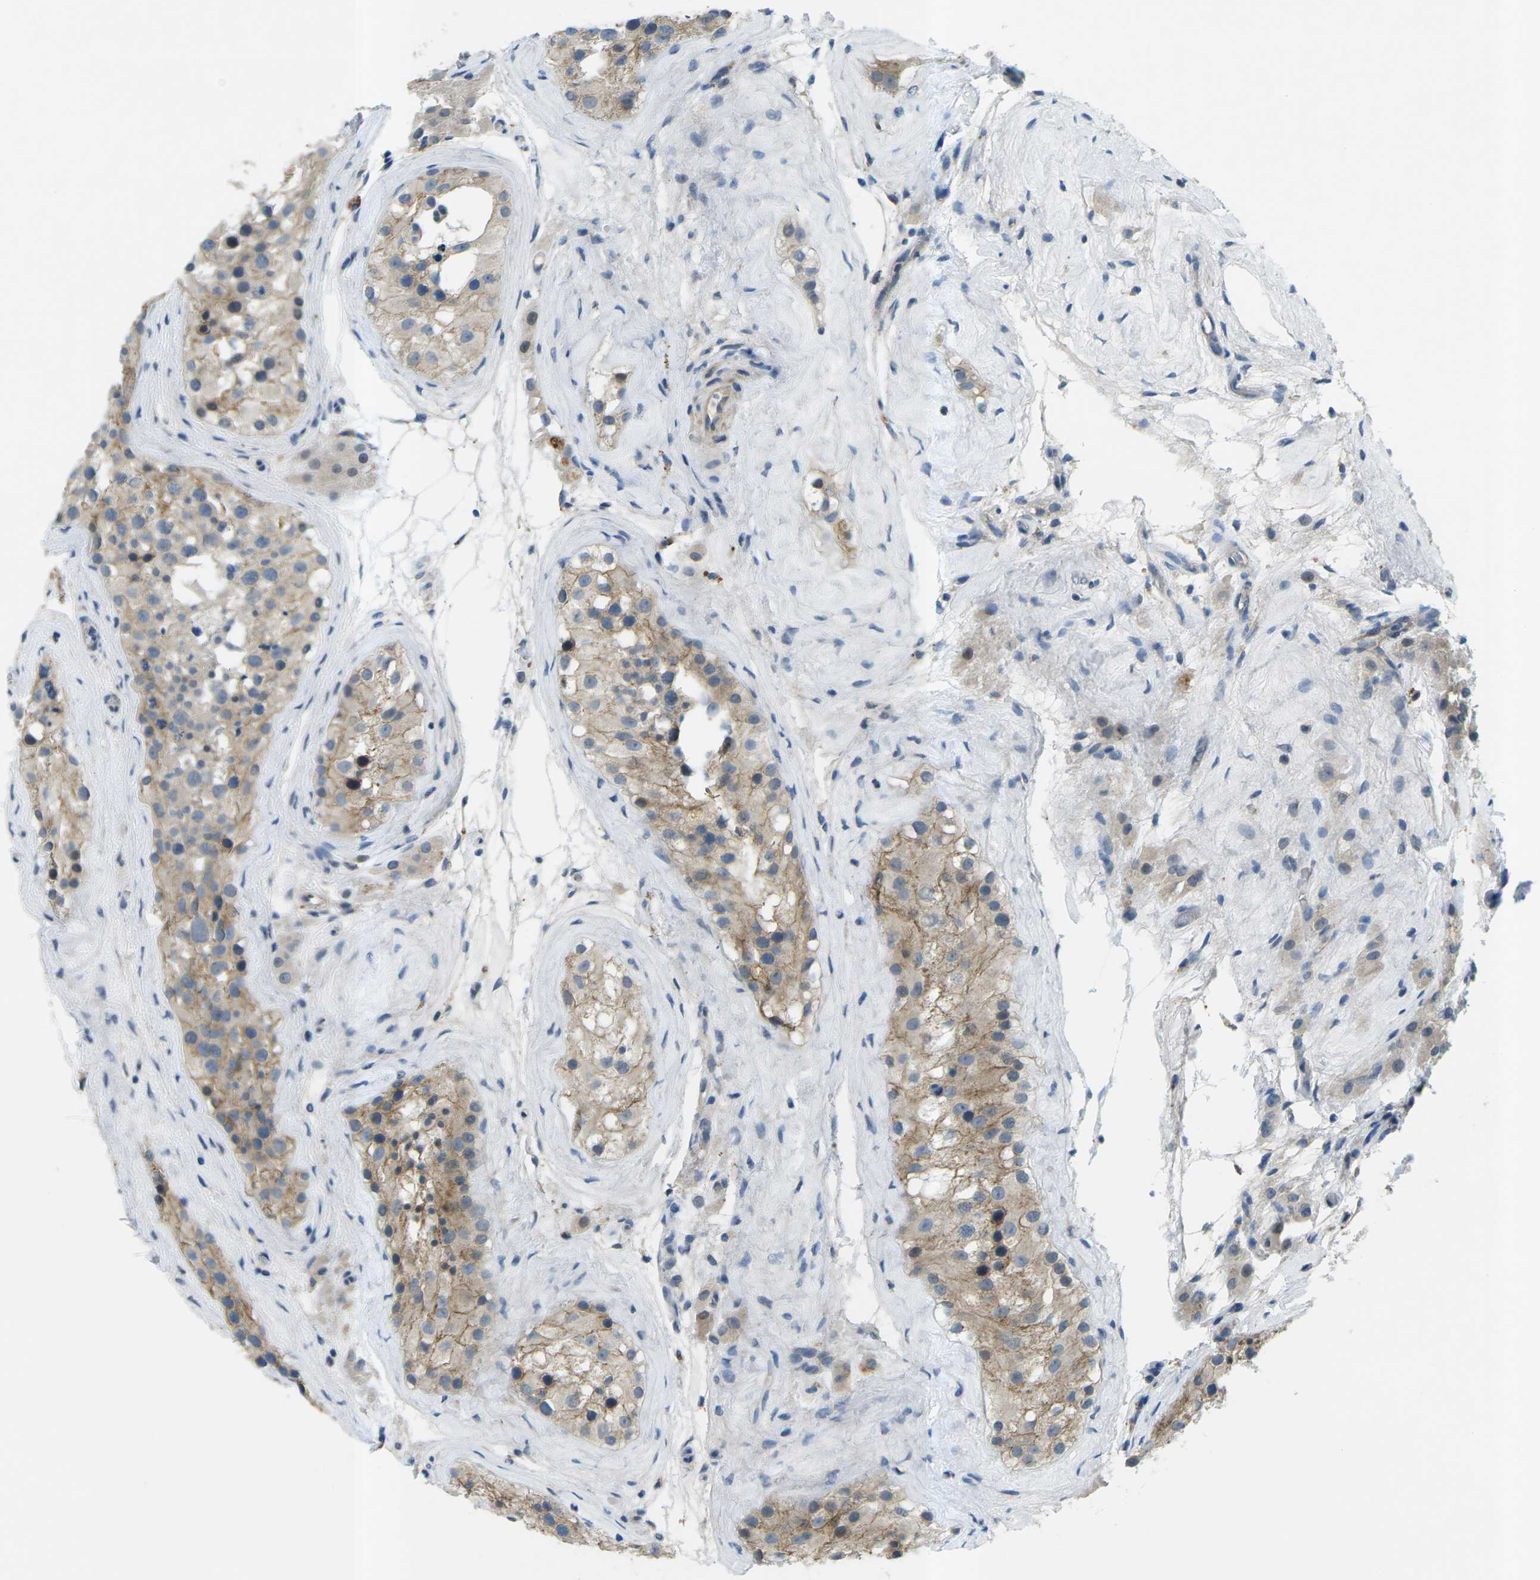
{"staining": {"intensity": "moderate", "quantity": "<25%", "location": "cytoplasmic/membranous"}, "tissue": "testis", "cell_type": "Cells in seminiferous ducts", "image_type": "normal", "snomed": [{"axis": "morphology", "description": "Normal tissue, NOS"}, {"axis": "morphology", "description": "Seminoma, NOS"}, {"axis": "topography", "description": "Testis"}], "caption": "High-magnification brightfield microscopy of benign testis stained with DAB (brown) and counterstained with hematoxylin (blue). cells in seminiferous ducts exhibit moderate cytoplasmic/membranous expression is seen in approximately<25% of cells.", "gene": "CTNND1", "patient": {"sex": "male", "age": 71}}